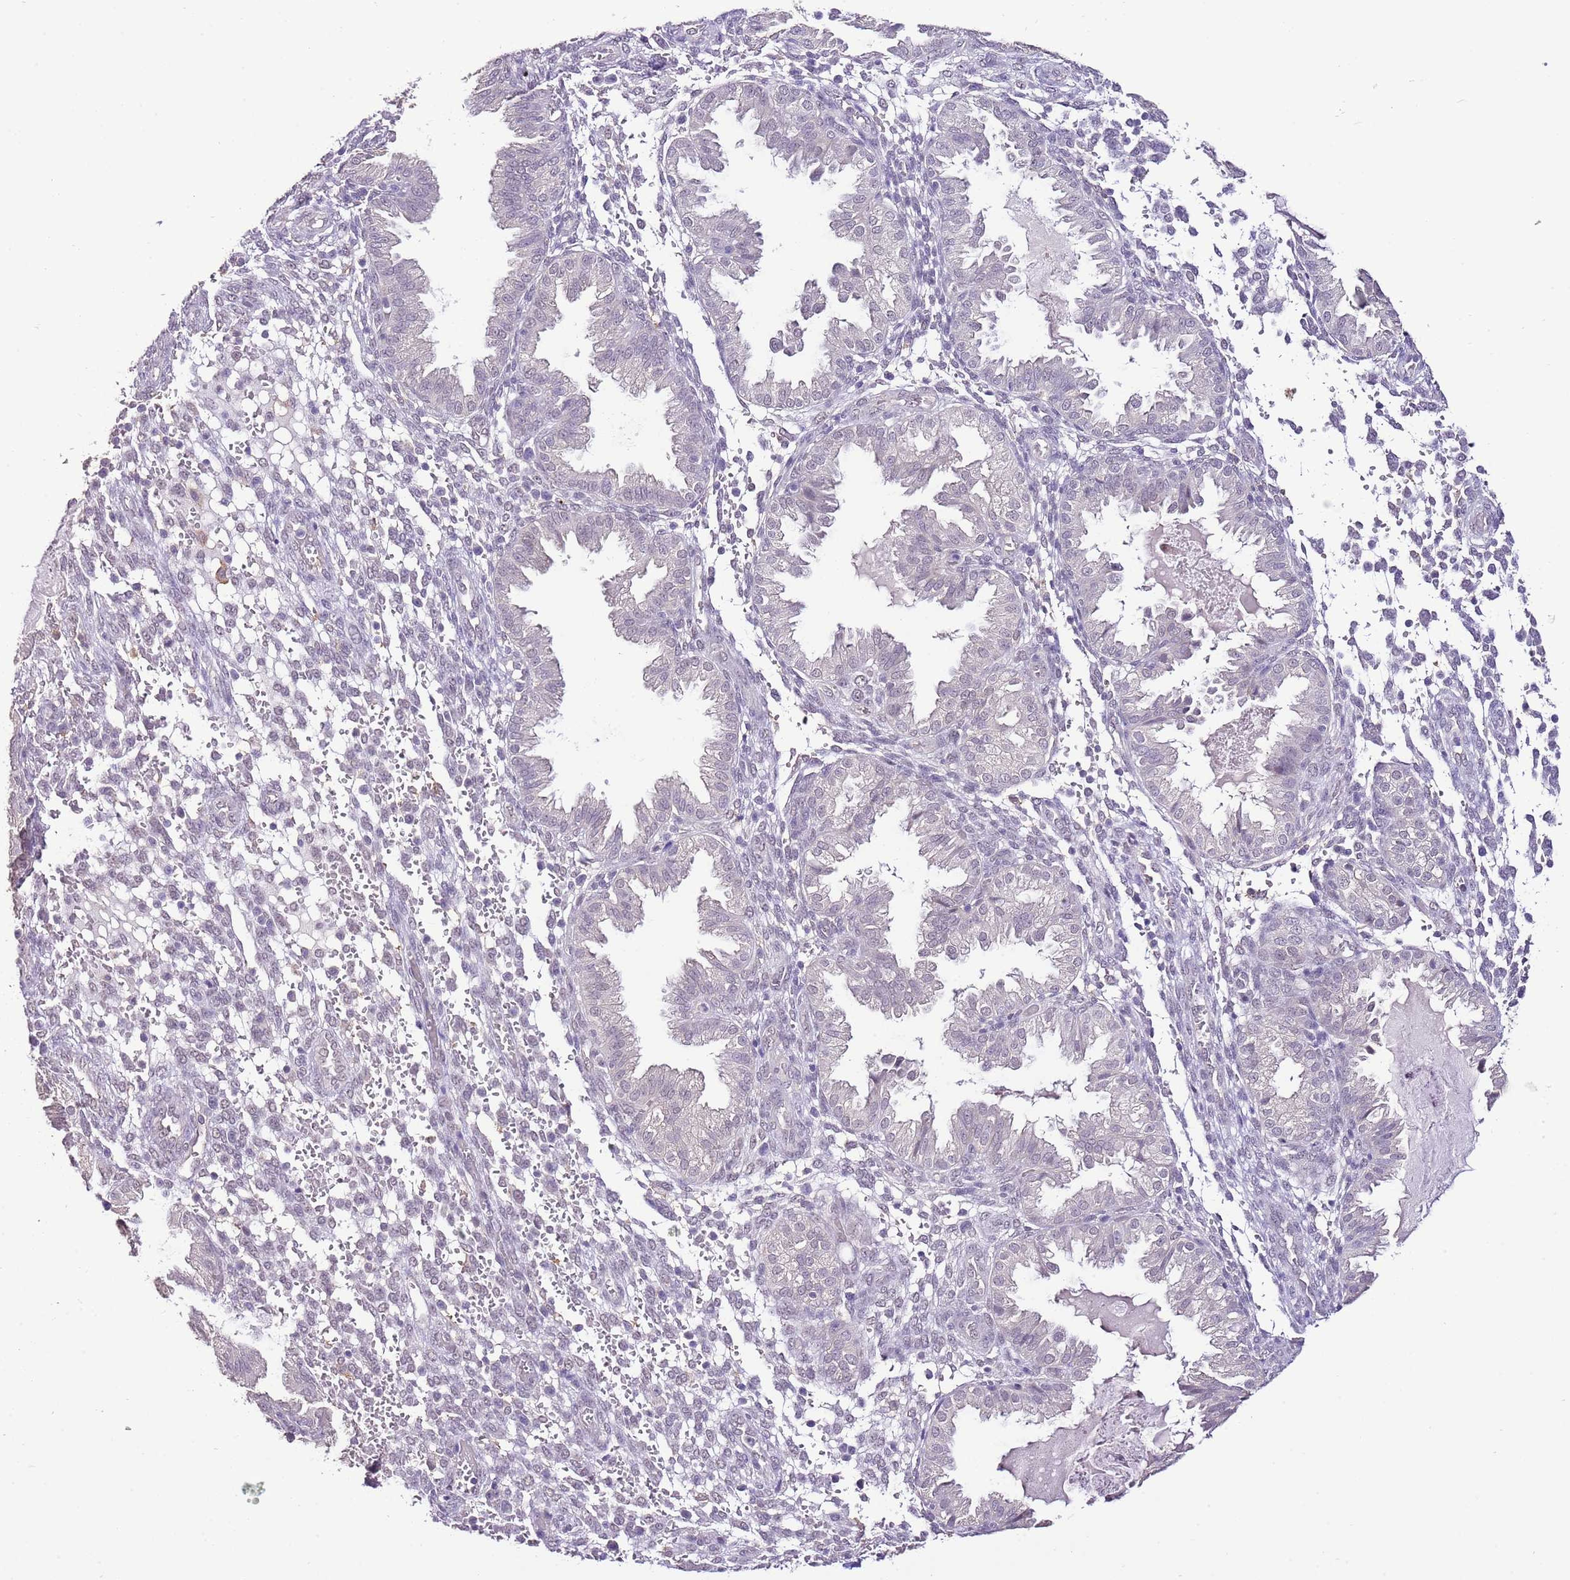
{"staining": {"intensity": "weak", "quantity": "<25%", "location": "nuclear"}, "tissue": "endometrium", "cell_type": "Cells in endometrial stroma", "image_type": "normal", "snomed": [{"axis": "morphology", "description": "Normal tissue, NOS"}, {"axis": "topography", "description": "Endometrium"}], "caption": "DAB (3,3'-diaminobenzidine) immunohistochemical staining of benign endometrium shows no significant positivity in cells in endometrial stroma.", "gene": "IZUMO4", "patient": {"sex": "female", "age": 33}}